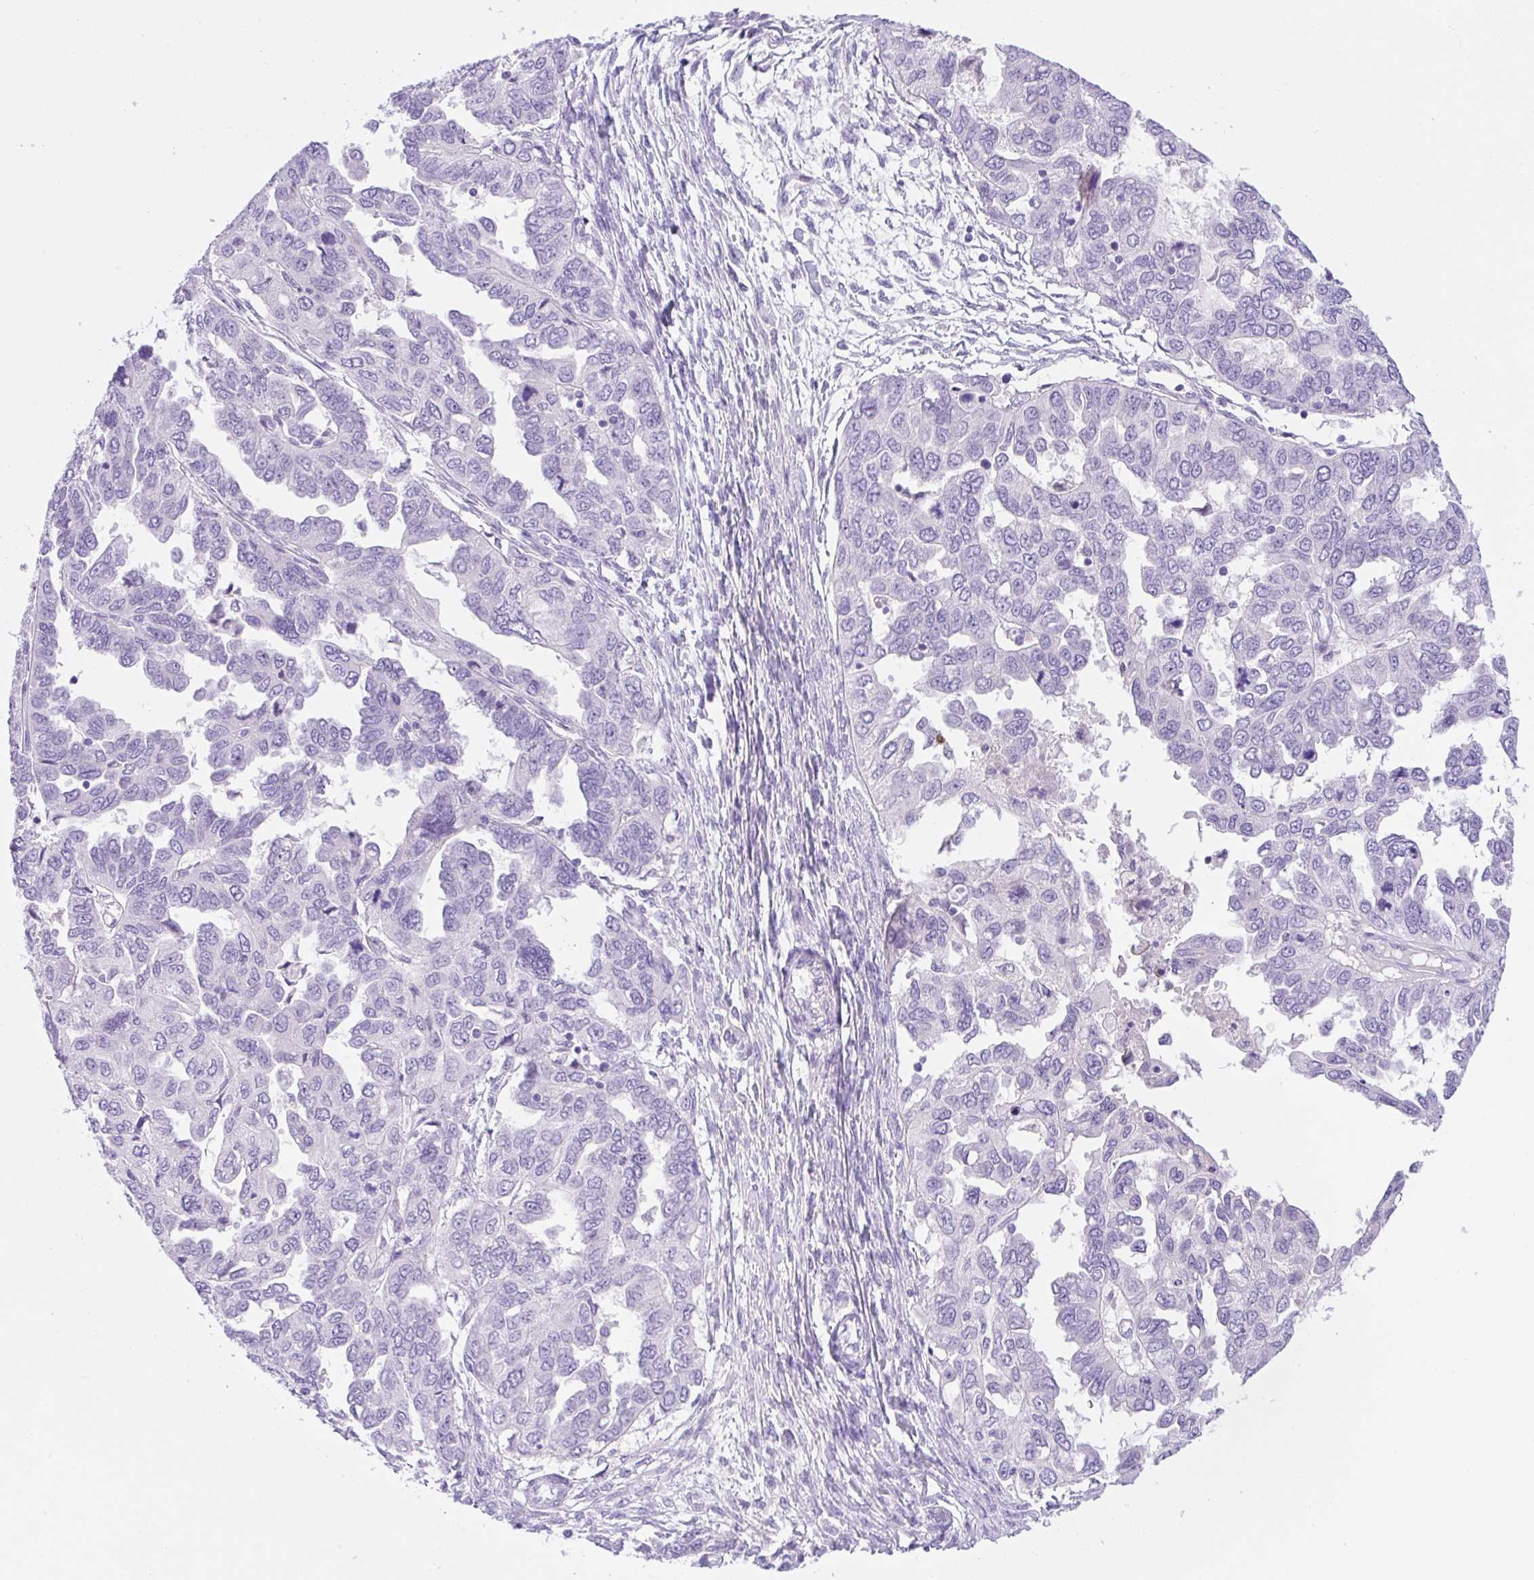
{"staining": {"intensity": "negative", "quantity": "none", "location": "none"}, "tissue": "ovarian cancer", "cell_type": "Tumor cells", "image_type": "cancer", "snomed": [{"axis": "morphology", "description": "Cystadenocarcinoma, serous, NOS"}, {"axis": "topography", "description": "Ovary"}], "caption": "Immunohistochemical staining of ovarian serous cystadenocarcinoma demonstrates no significant staining in tumor cells.", "gene": "NCF1", "patient": {"sex": "female", "age": 53}}